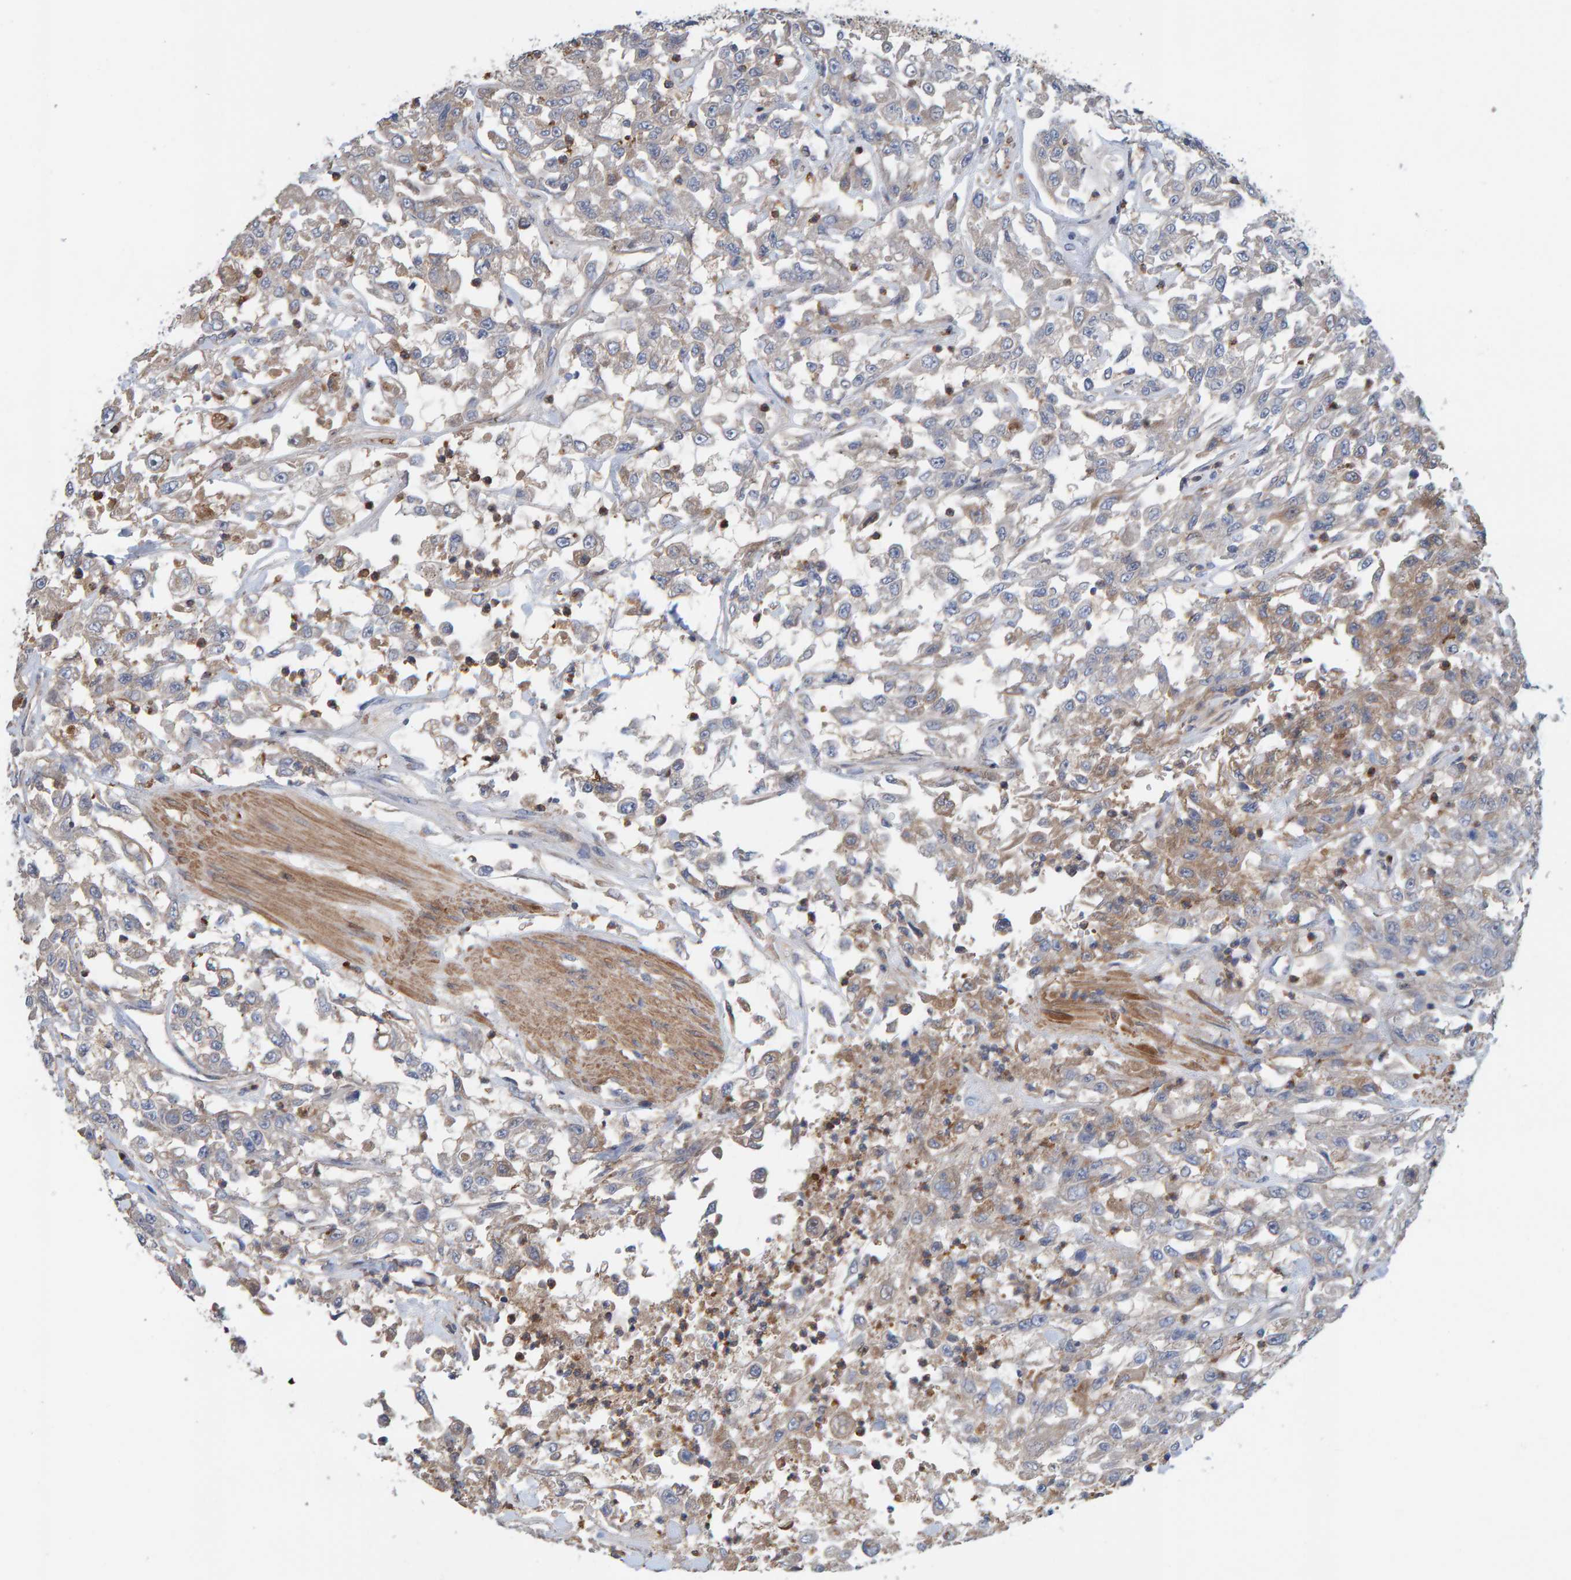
{"staining": {"intensity": "weak", "quantity": "<25%", "location": "cytoplasmic/membranous"}, "tissue": "urothelial cancer", "cell_type": "Tumor cells", "image_type": "cancer", "snomed": [{"axis": "morphology", "description": "Urothelial carcinoma, High grade"}, {"axis": "topography", "description": "Urinary bladder"}], "caption": "There is no significant positivity in tumor cells of high-grade urothelial carcinoma. (IHC, brightfield microscopy, high magnification).", "gene": "KIAA0753", "patient": {"sex": "male", "age": 46}}